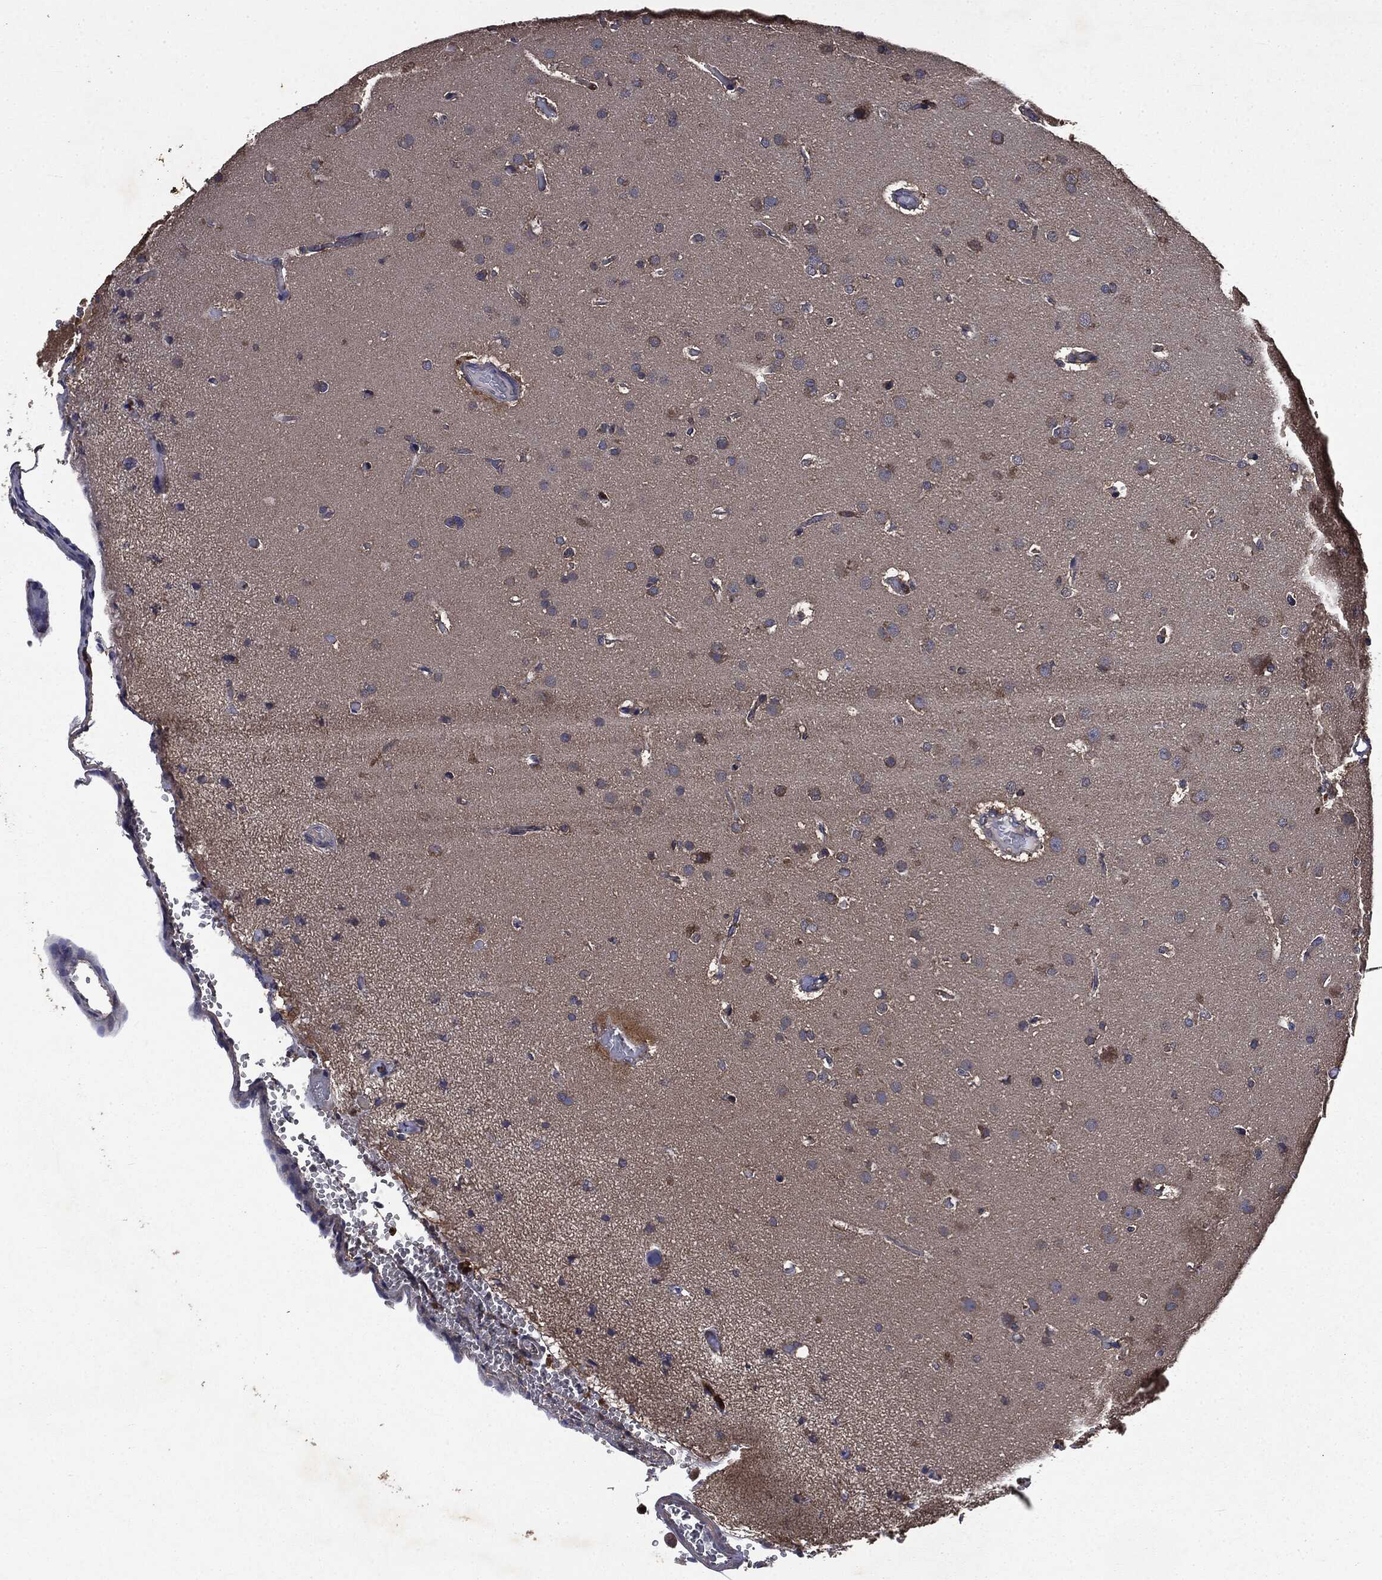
{"staining": {"intensity": "moderate", "quantity": "25%-75%", "location": "cytoplasmic/membranous"}, "tissue": "glioma", "cell_type": "Tumor cells", "image_type": "cancer", "snomed": [{"axis": "morphology", "description": "Glioma, malignant, NOS"}, {"axis": "topography", "description": "Cerebral cortex"}], "caption": "Moderate cytoplasmic/membranous positivity for a protein is appreciated in about 25%-75% of tumor cells of glioma using IHC.", "gene": "MAPK6", "patient": {"sex": "male", "age": 58}}